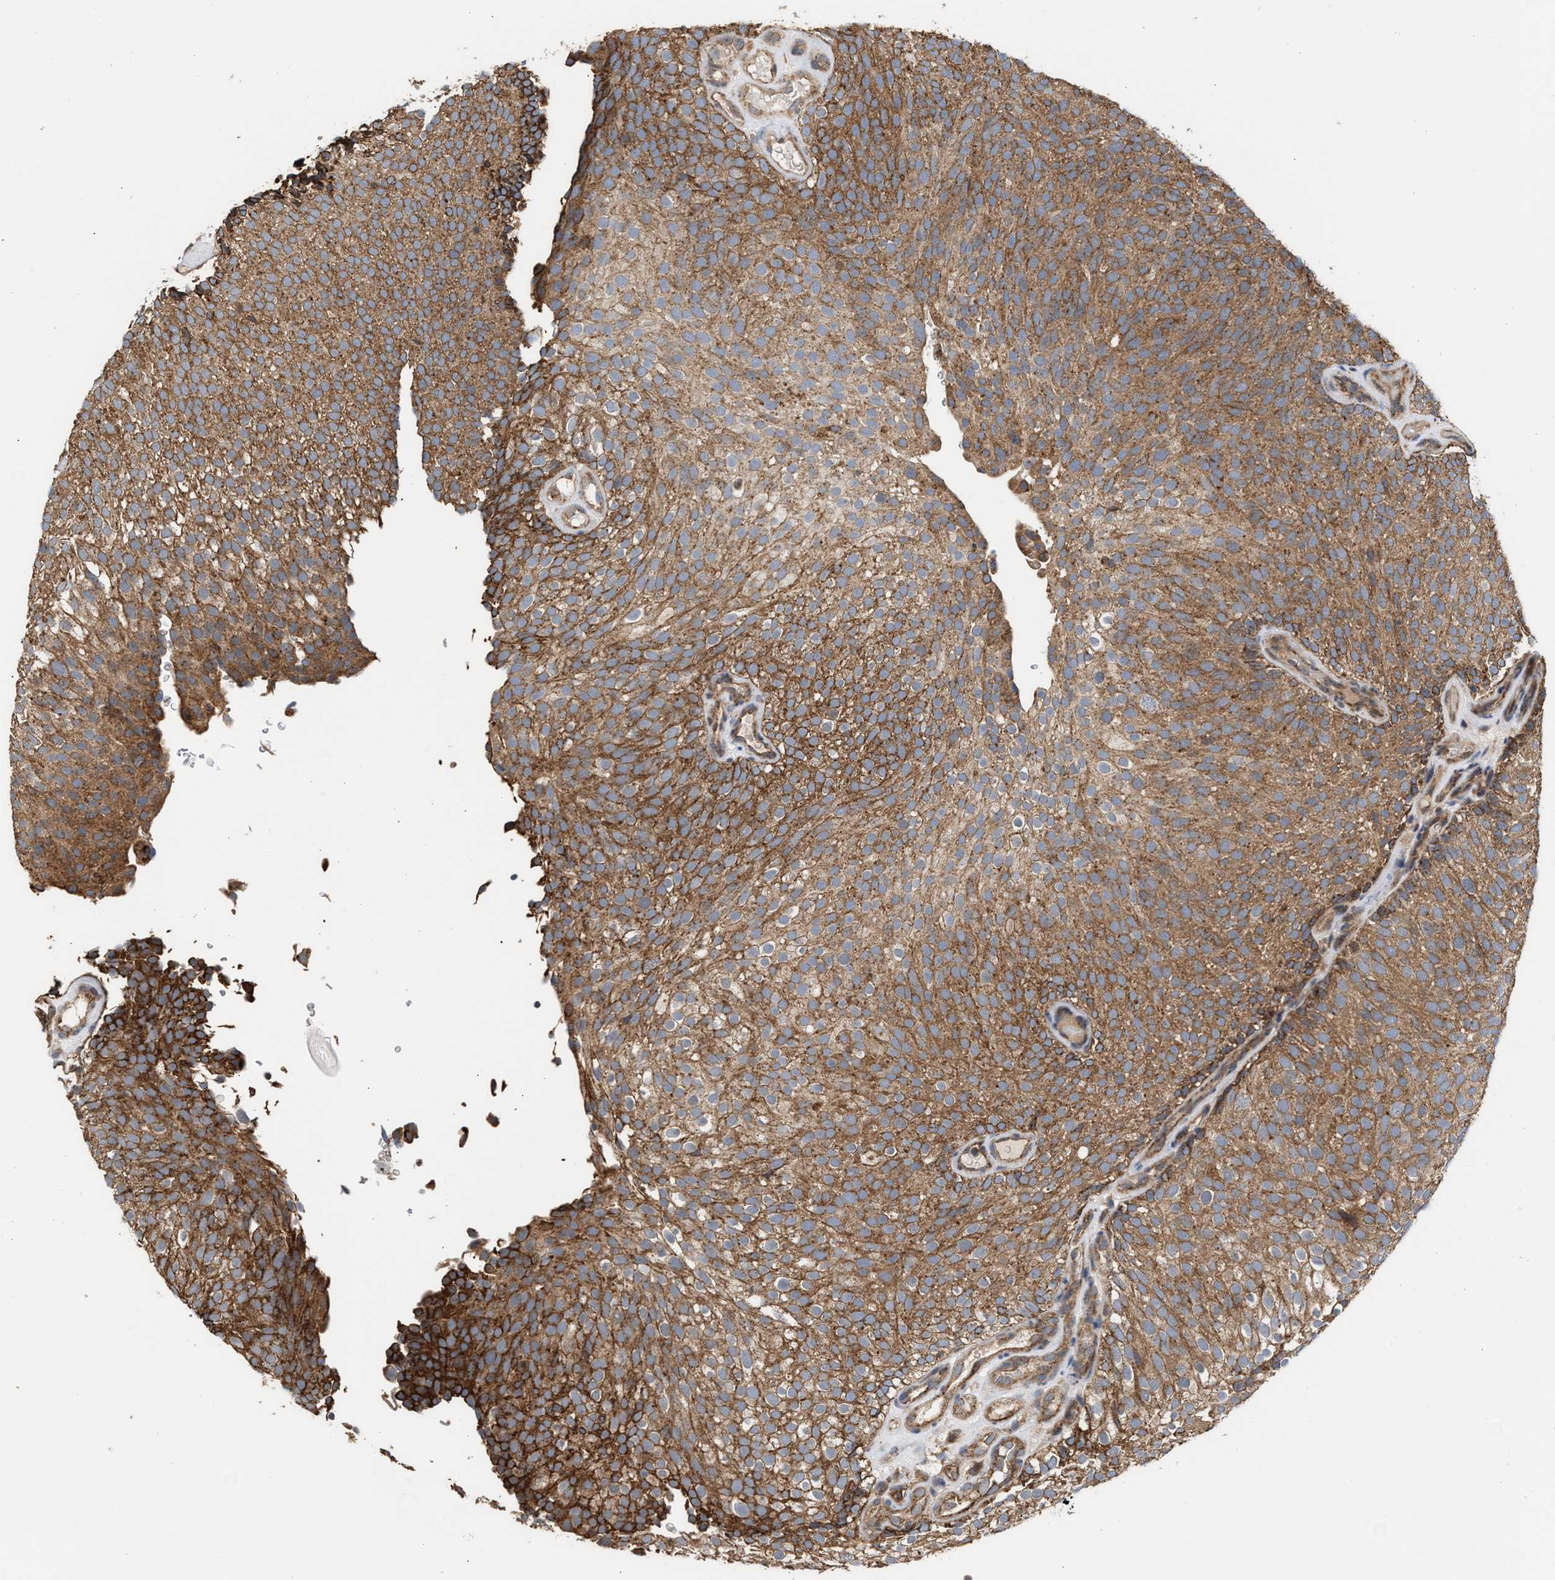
{"staining": {"intensity": "moderate", "quantity": ">75%", "location": "cytoplasmic/membranous"}, "tissue": "urothelial cancer", "cell_type": "Tumor cells", "image_type": "cancer", "snomed": [{"axis": "morphology", "description": "Urothelial carcinoma, Low grade"}, {"axis": "topography", "description": "Urinary bladder"}], "caption": "Urothelial cancer stained for a protein reveals moderate cytoplasmic/membranous positivity in tumor cells.", "gene": "EXOSC2", "patient": {"sex": "male", "age": 78}}